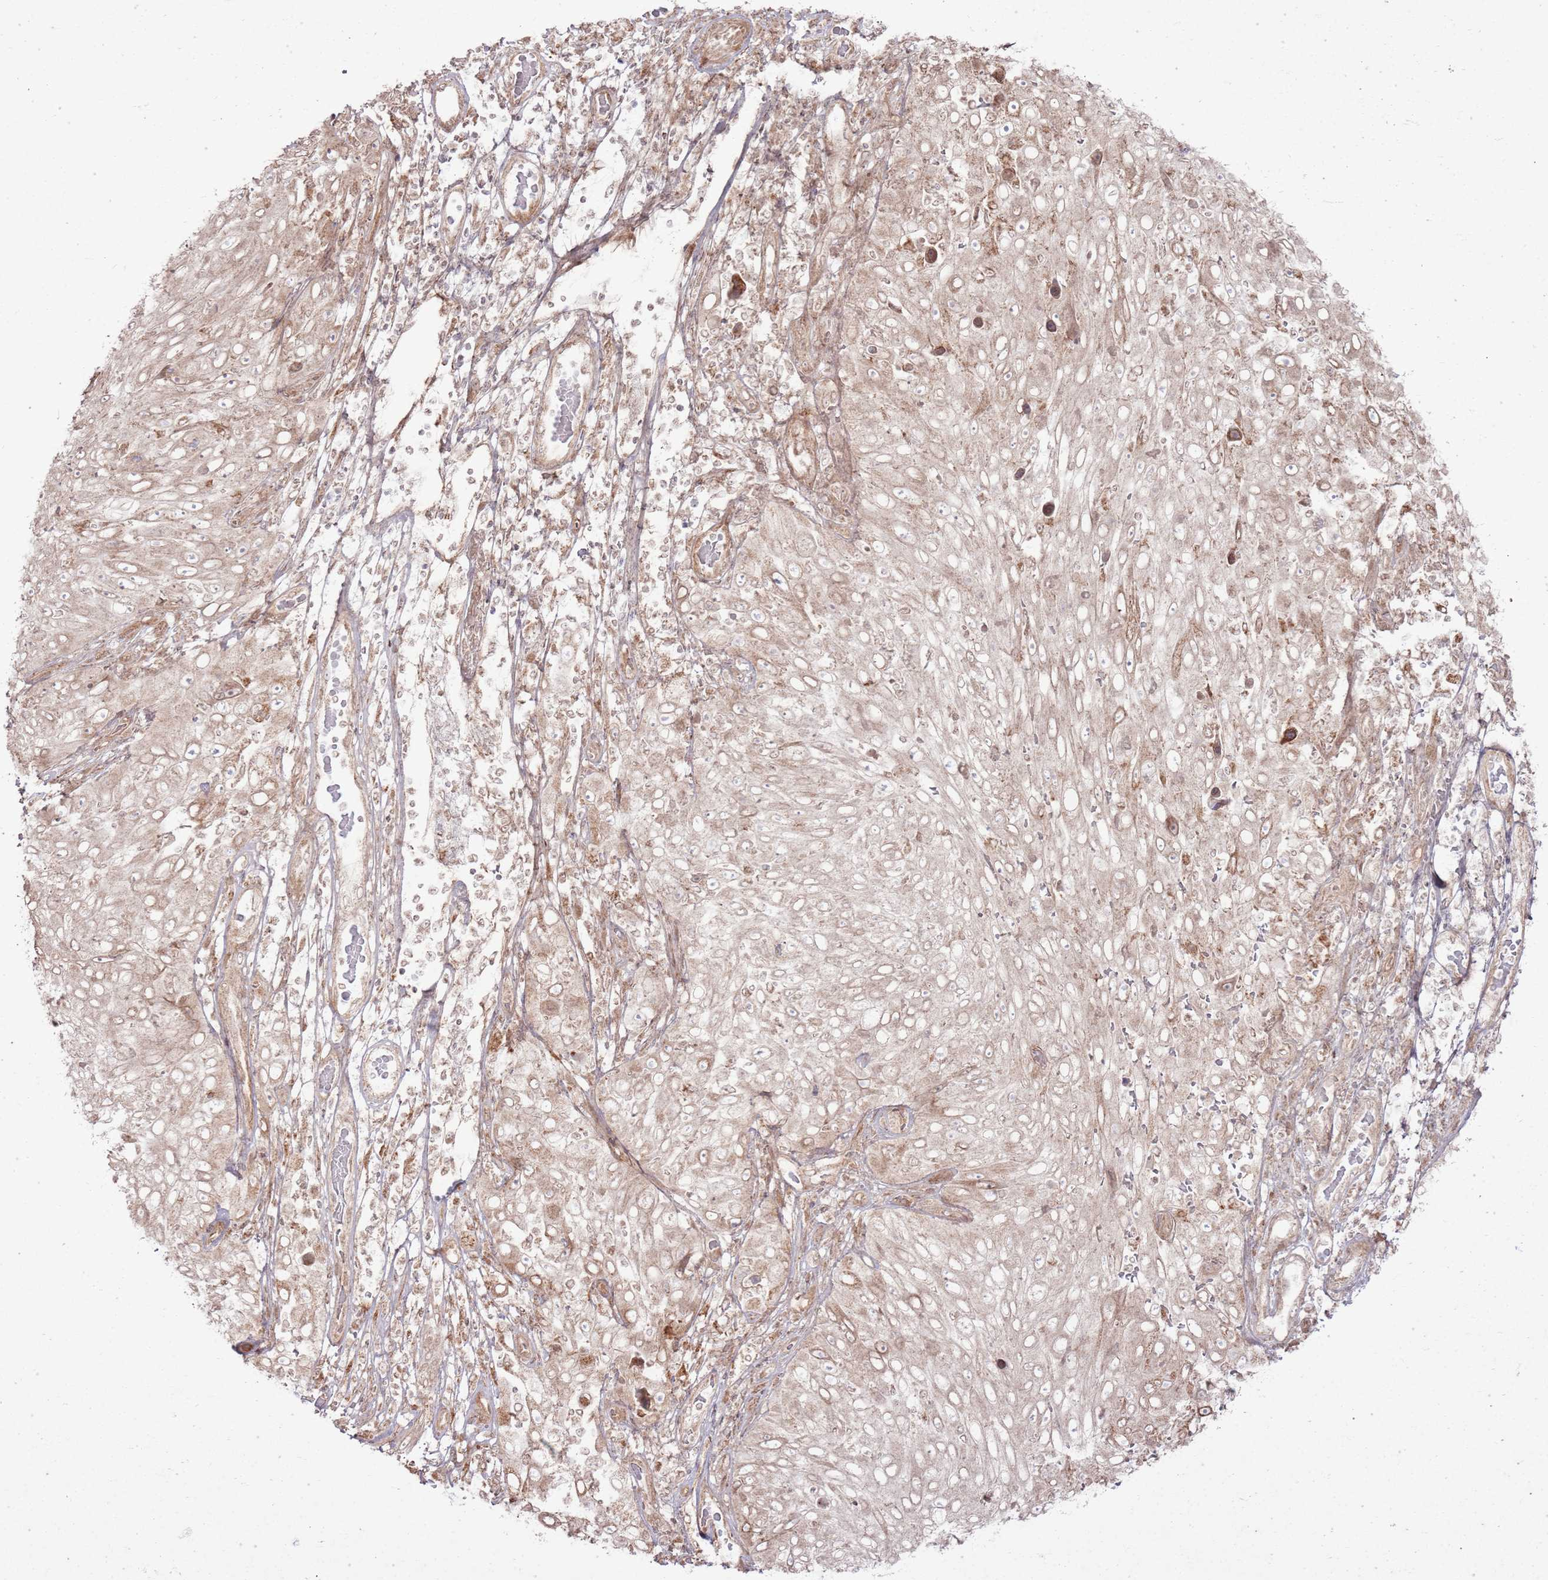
{"staining": {"intensity": "weak", "quantity": "25%-75%", "location": "cytoplasmic/membranous,nuclear"}, "tissue": "skin cancer", "cell_type": "Tumor cells", "image_type": "cancer", "snomed": [{"axis": "morphology", "description": "Squamous cell carcinoma, NOS"}, {"axis": "topography", "description": "Skin"}], "caption": "Skin cancer was stained to show a protein in brown. There is low levels of weak cytoplasmic/membranous and nuclear staining in approximately 25%-75% of tumor cells.", "gene": "ZNF623", "patient": {"sex": "female", "age": 87}}